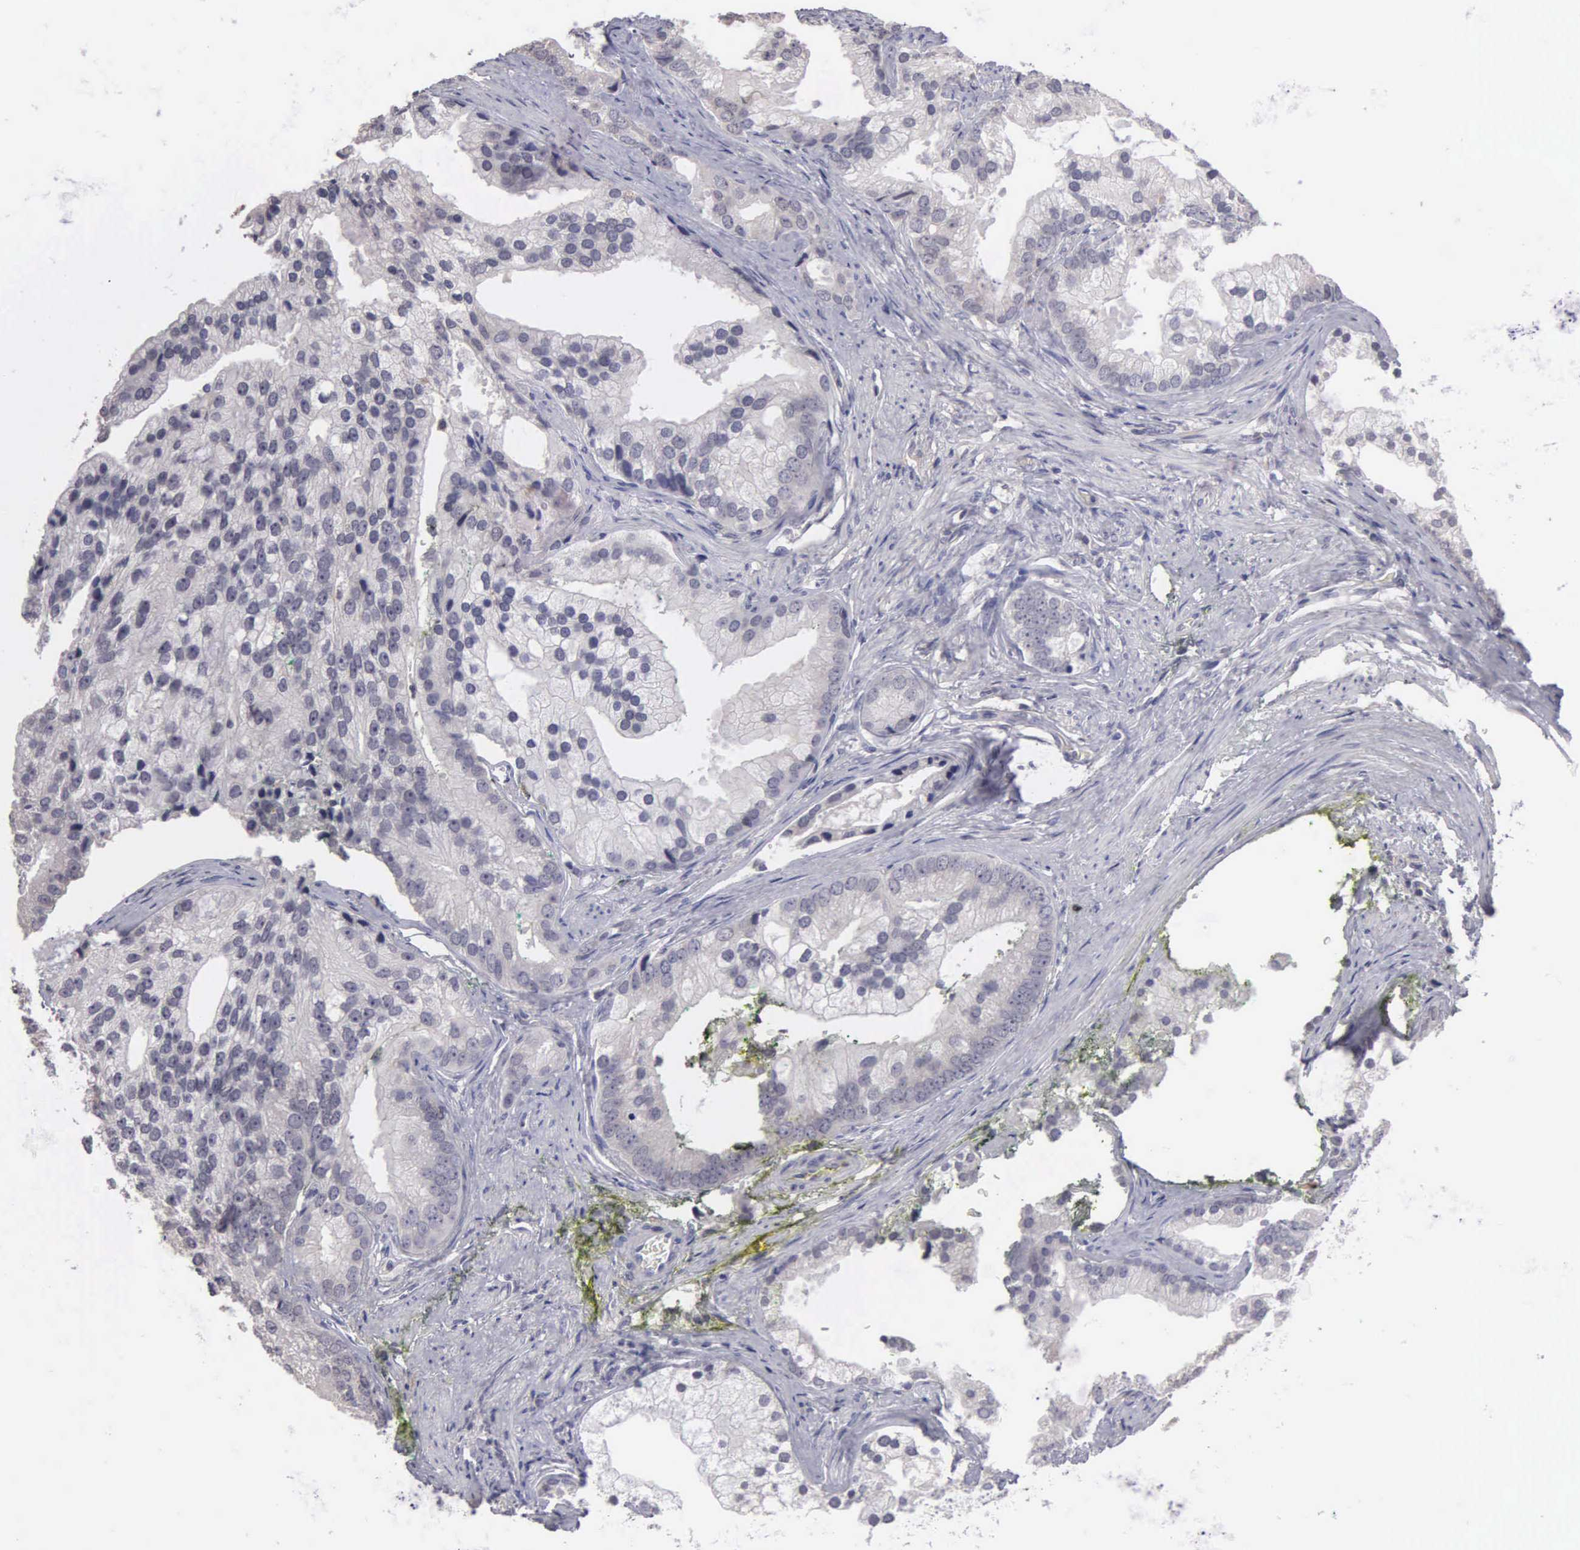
{"staining": {"intensity": "negative", "quantity": "none", "location": "none"}, "tissue": "prostate cancer", "cell_type": "Tumor cells", "image_type": "cancer", "snomed": [{"axis": "morphology", "description": "Adenocarcinoma, Low grade"}, {"axis": "topography", "description": "Prostate"}], "caption": "Tumor cells are negative for brown protein staining in low-grade adenocarcinoma (prostate).", "gene": "BRD1", "patient": {"sex": "male", "age": 71}}